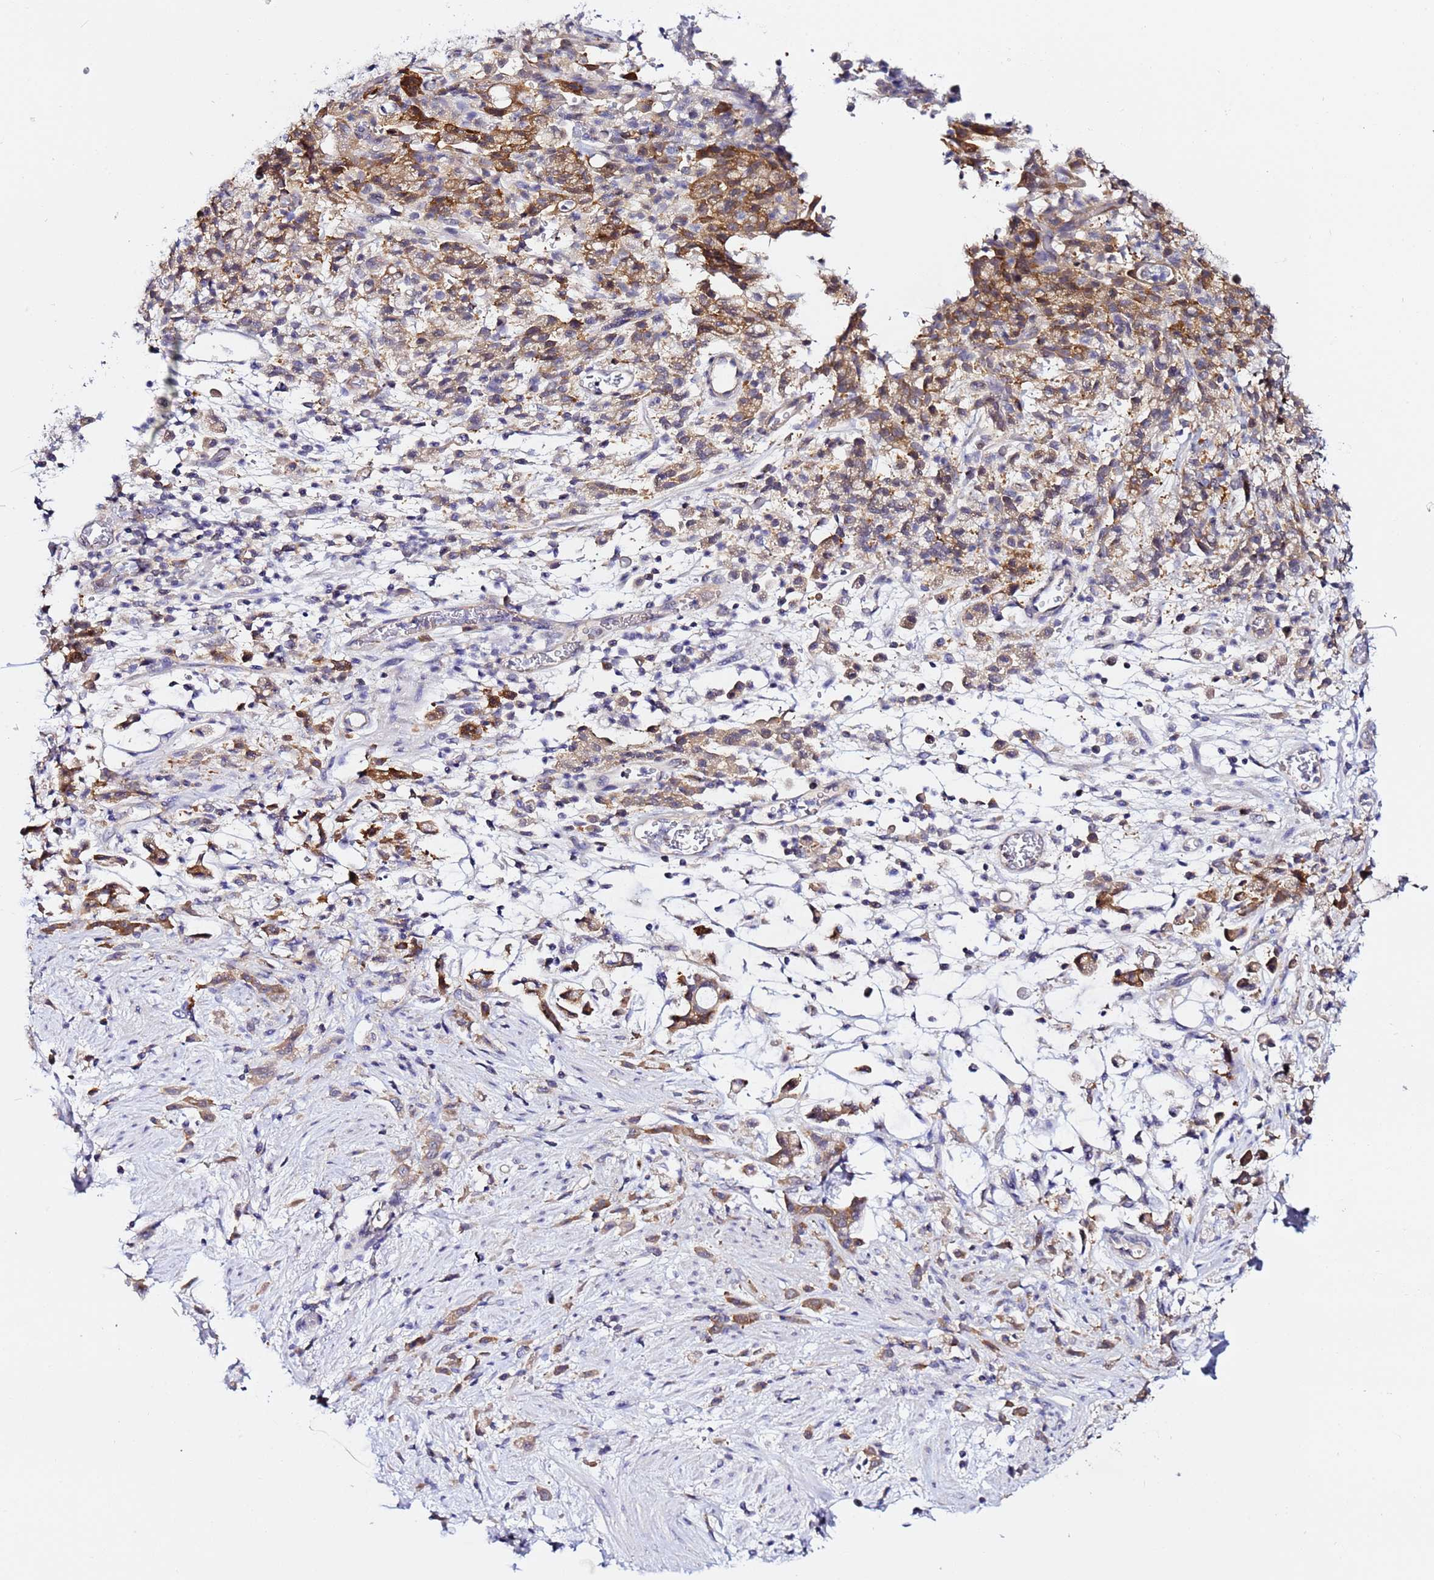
{"staining": {"intensity": "moderate", "quantity": ">75%", "location": "cytoplasmic/membranous"}, "tissue": "stomach cancer", "cell_type": "Tumor cells", "image_type": "cancer", "snomed": [{"axis": "morphology", "description": "Adenocarcinoma, NOS"}, {"axis": "topography", "description": "Stomach"}], "caption": "A brown stain shows moderate cytoplasmic/membranous staining of a protein in human adenocarcinoma (stomach) tumor cells. (Stains: DAB (3,3'-diaminobenzidine) in brown, nuclei in blue, Microscopy: brightfield microscopy at high magnification).", "gene": "LENG1", "patient": {"sex": "female", "age": 60}}